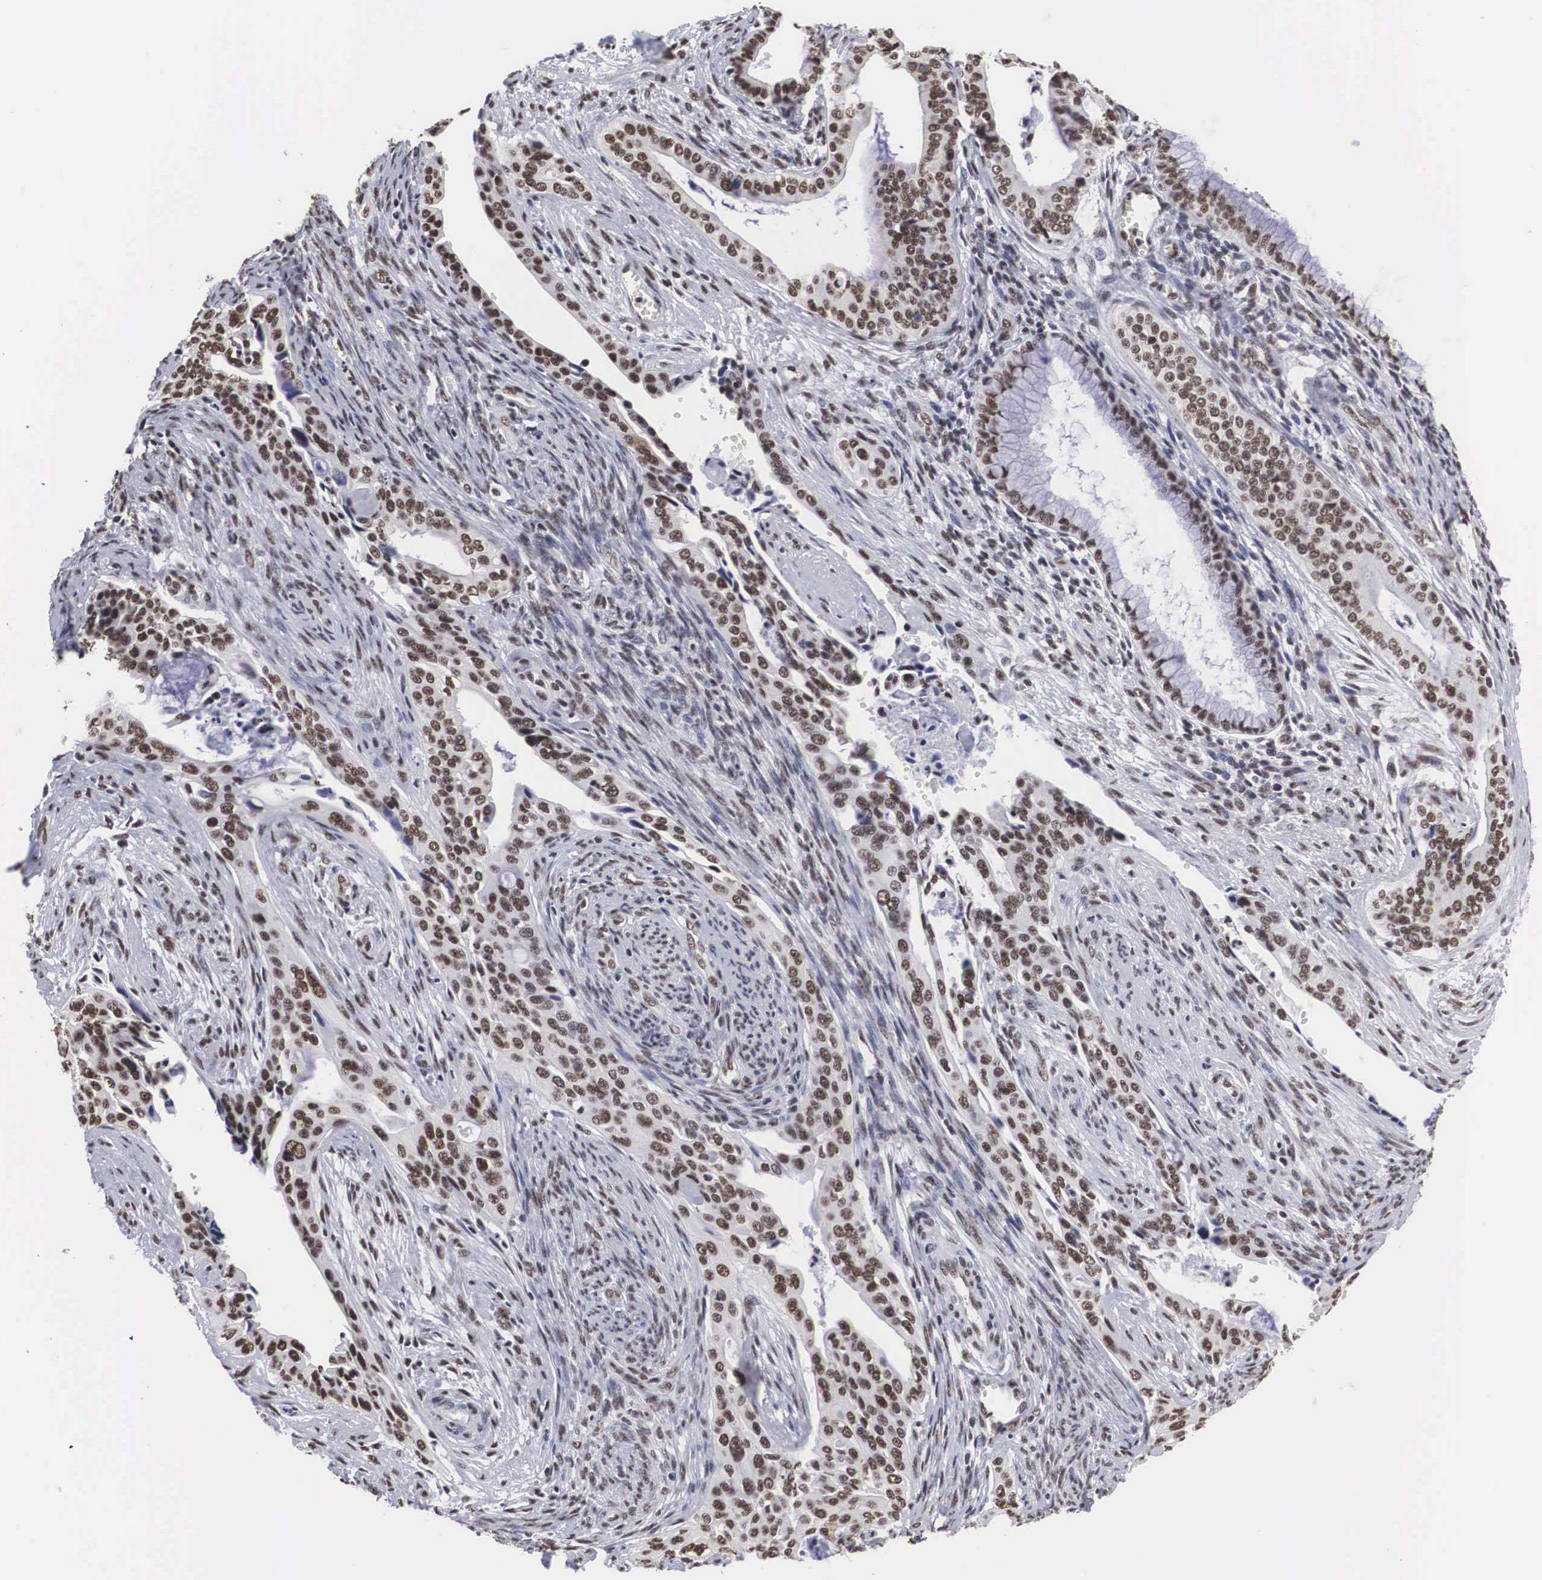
{"staining": {"intensity": "moderate", "quantity": ">75%", "location": "nuclear"}, "tissue": "cervical cancer", "cell_type": "Tumor cells", "image_type": "cancer", "snomed": [{"axis": "morphology", "description": "Squamous cell carcinoma, NOS"}, {"axis": "topography", "description": "Cervix"}], "caption": "Squamous cell carcinoma (cervical) stained for a protein displays moderate nuclear positivity in tumor cells.", "gene": "ACIN1", "patient": {"sex": "female", "age": 34}}